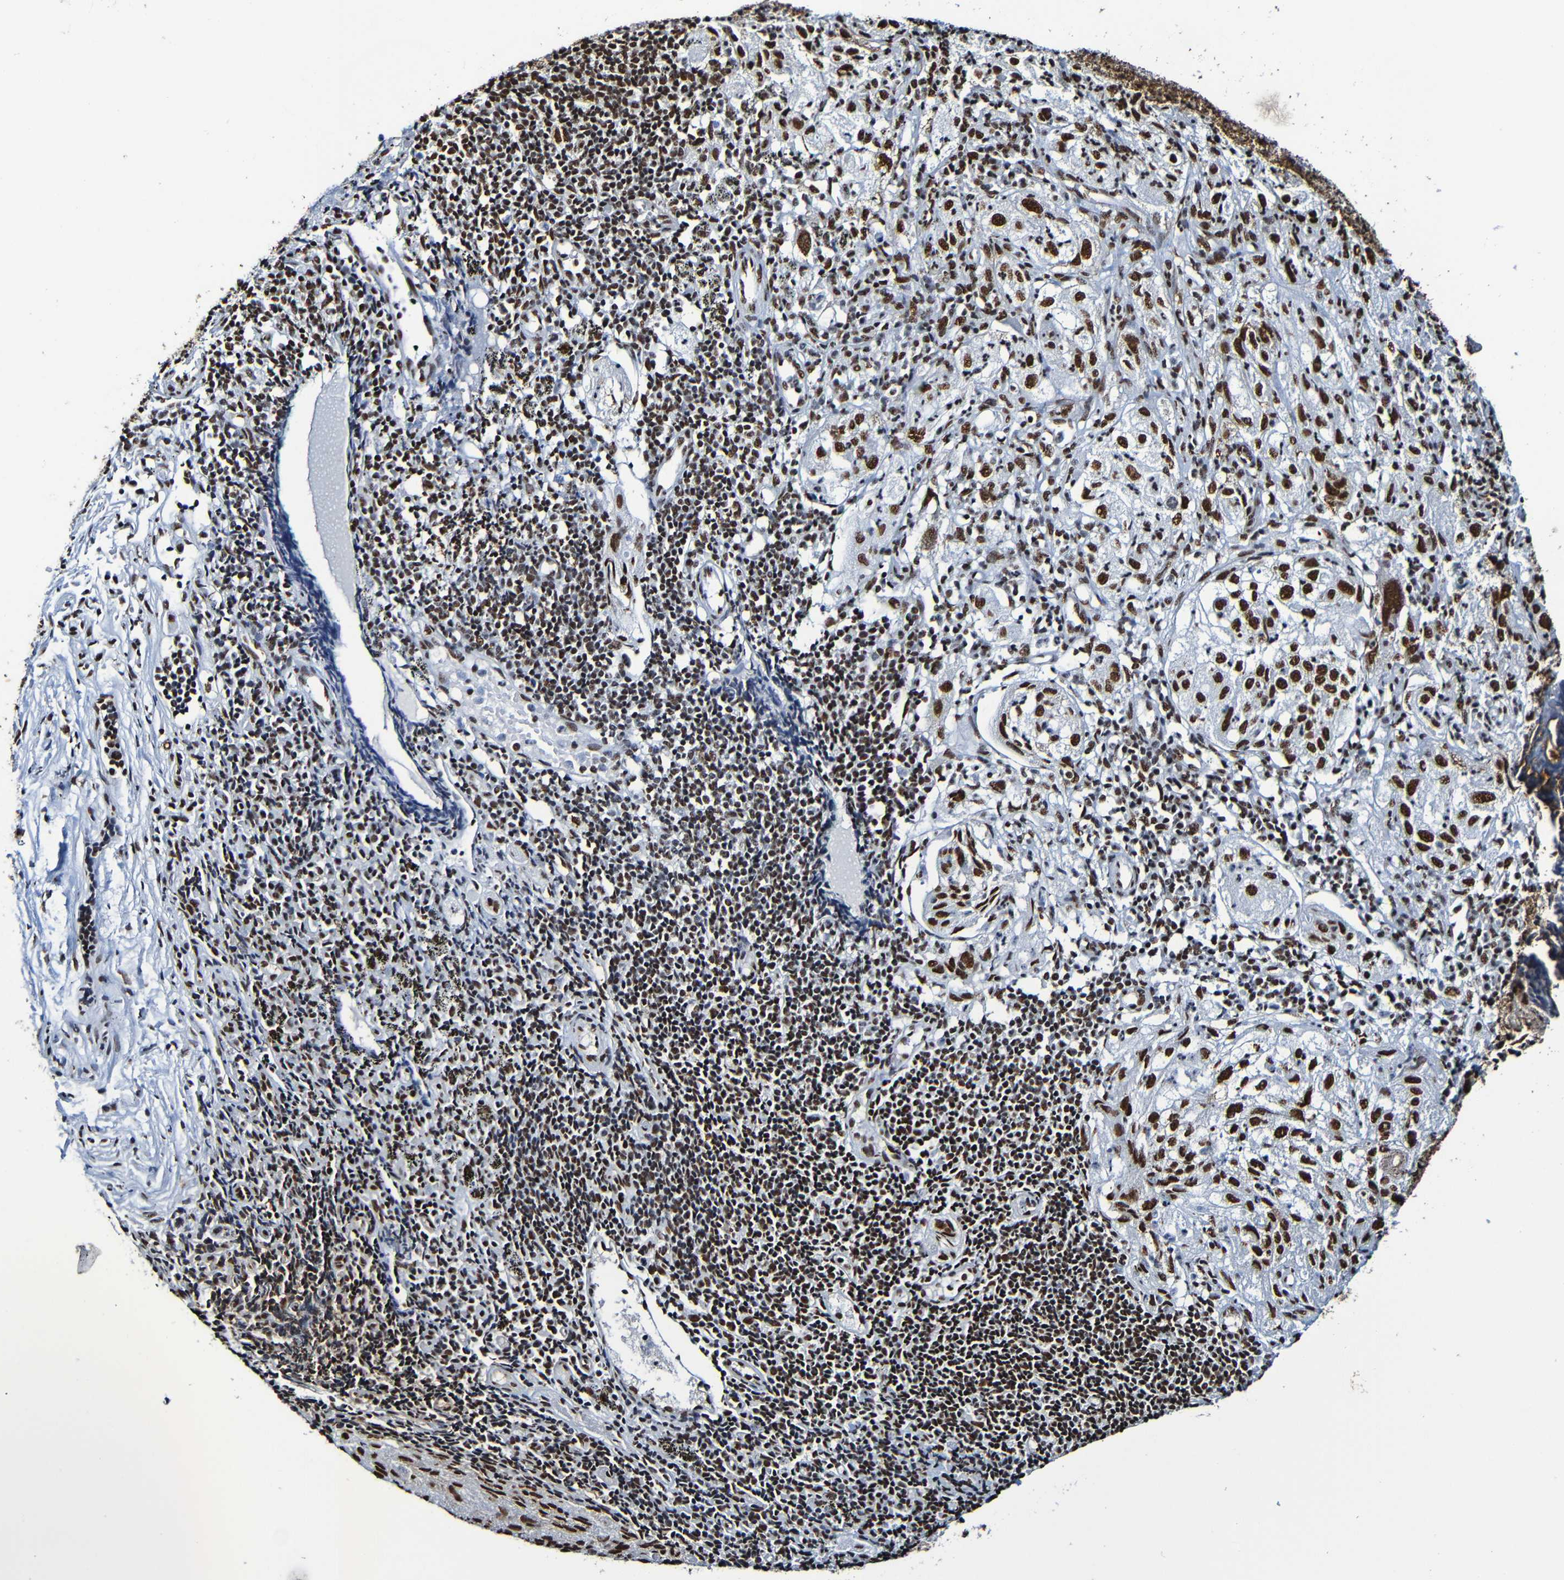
{"staining": {"intensity": "strong", "quantity": ">75%", "location": "nuclear"}, "tissue": "lung cancer", "cell_type": "Tumor cells", "image_type": "cancer", "snomed": [{"axis": "morphology", "description": "Inflammation, NOS"}, {"axis": "morphology", "description": "Squamous cell carcinoma, NOS"}, {"axis": "topography", "description": "Lymph node"}, {"axis": "topography", "description": "Soft tissue"}, {"axis": "topography", "description": "Lung"}], "caption": "Protein expression analysis of lung squamous cell carcinoma reveals strong nuclear staining in about >75% of tumor cells.", "gene": "SRSF3", "patient": {"sex": "male", "age": 66}}